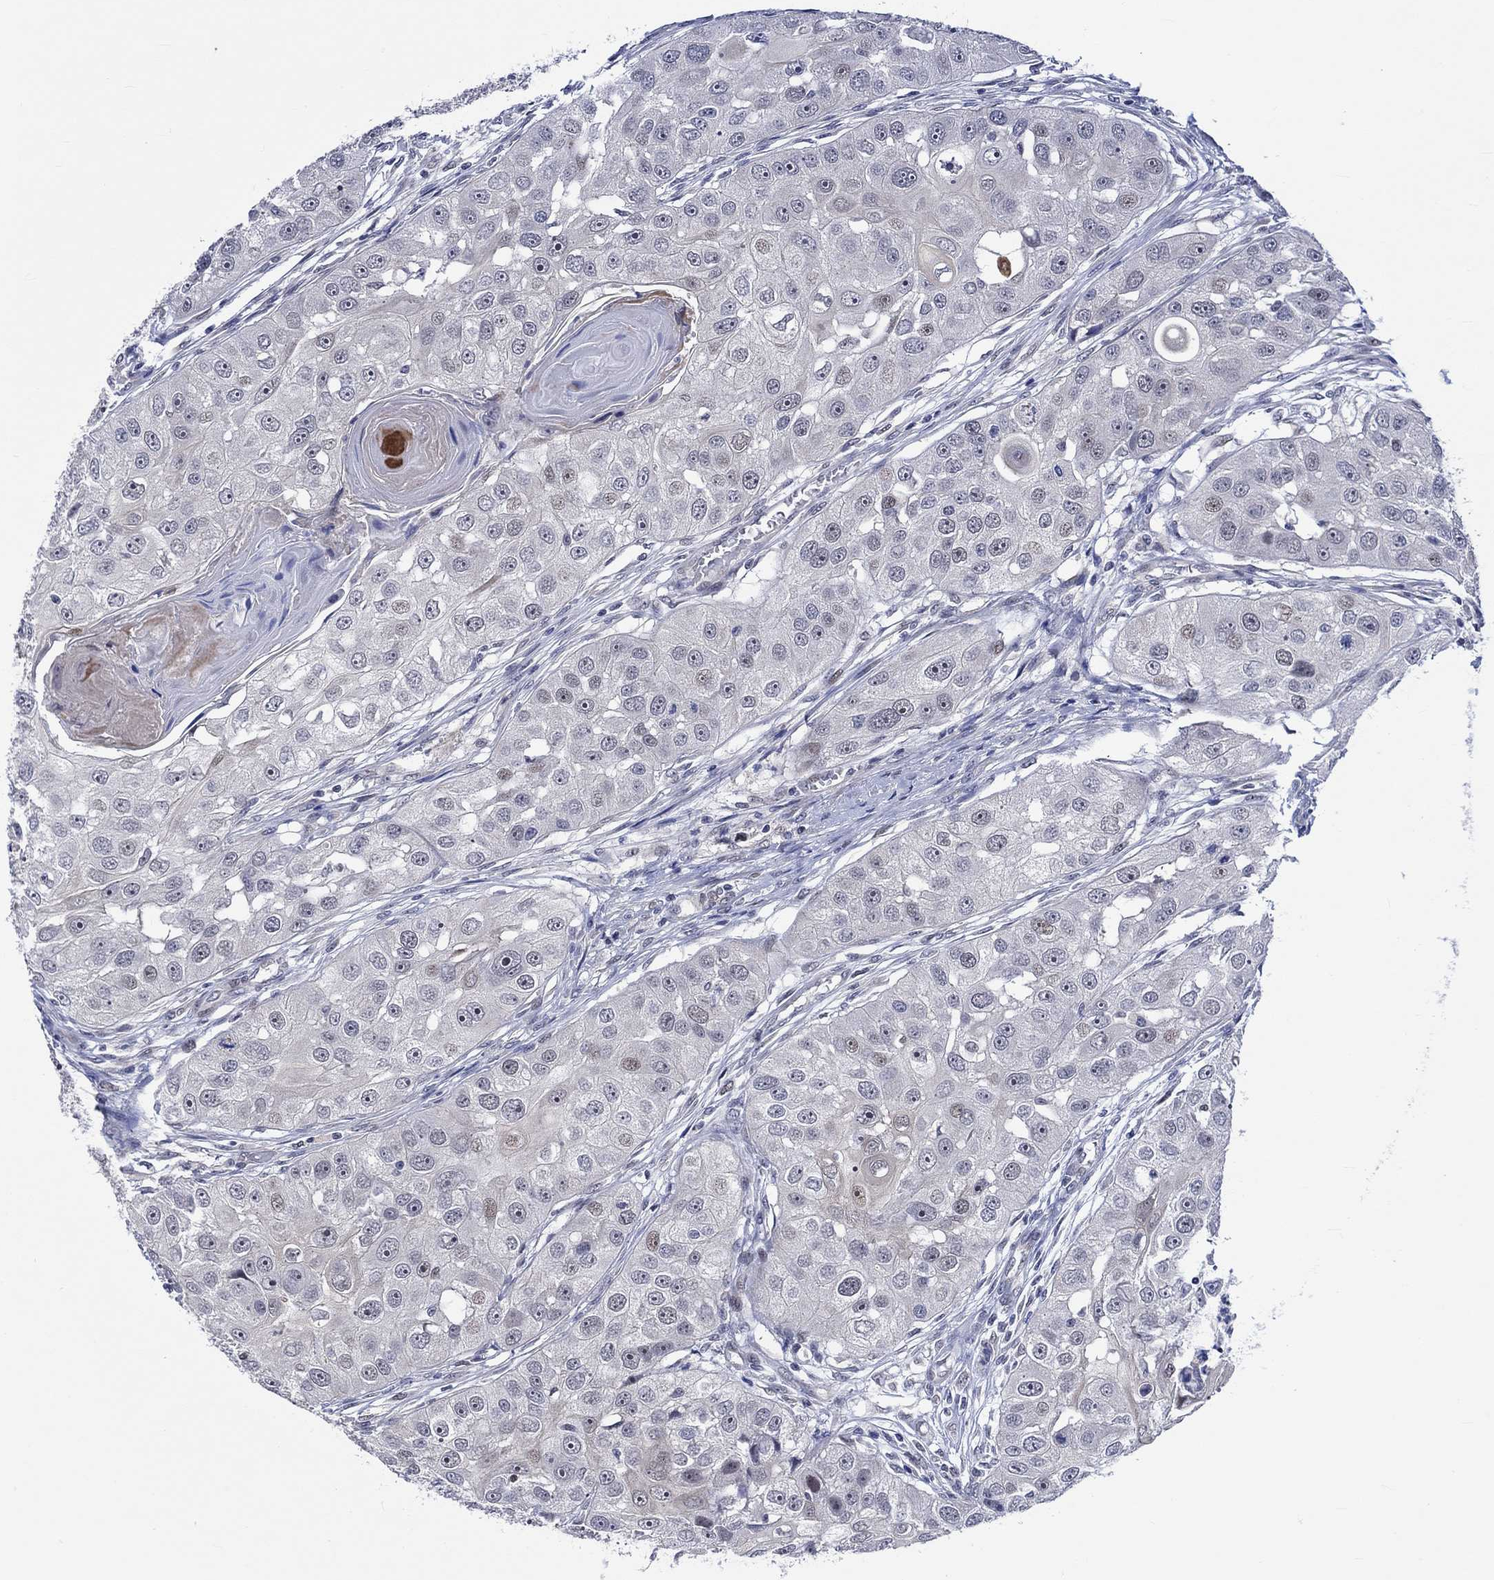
{"staining": {"intensity": "weak", "quantity": "<25%", "location": "nuclear"}, "tissue": "head and neck cancer", "cell_type": "Tumor cells", "image_type": "cancer", "snomed": [{"axis": "morphology", "description": "Normal tissue, NOS"}, {"axis": "morphology", "description": "Squamous cell carcinoma, NOS"}, {"axis": "topography", "description": "Skeletal muscle"}, {"axis": "topography", "description": "Head-Neck"}], "caption": "There is no significant positivity in tumor cells of head and neck squamous cell carcinoma.", "gene": "E2F8", "patient": {"sex": "male", "age": 51}}